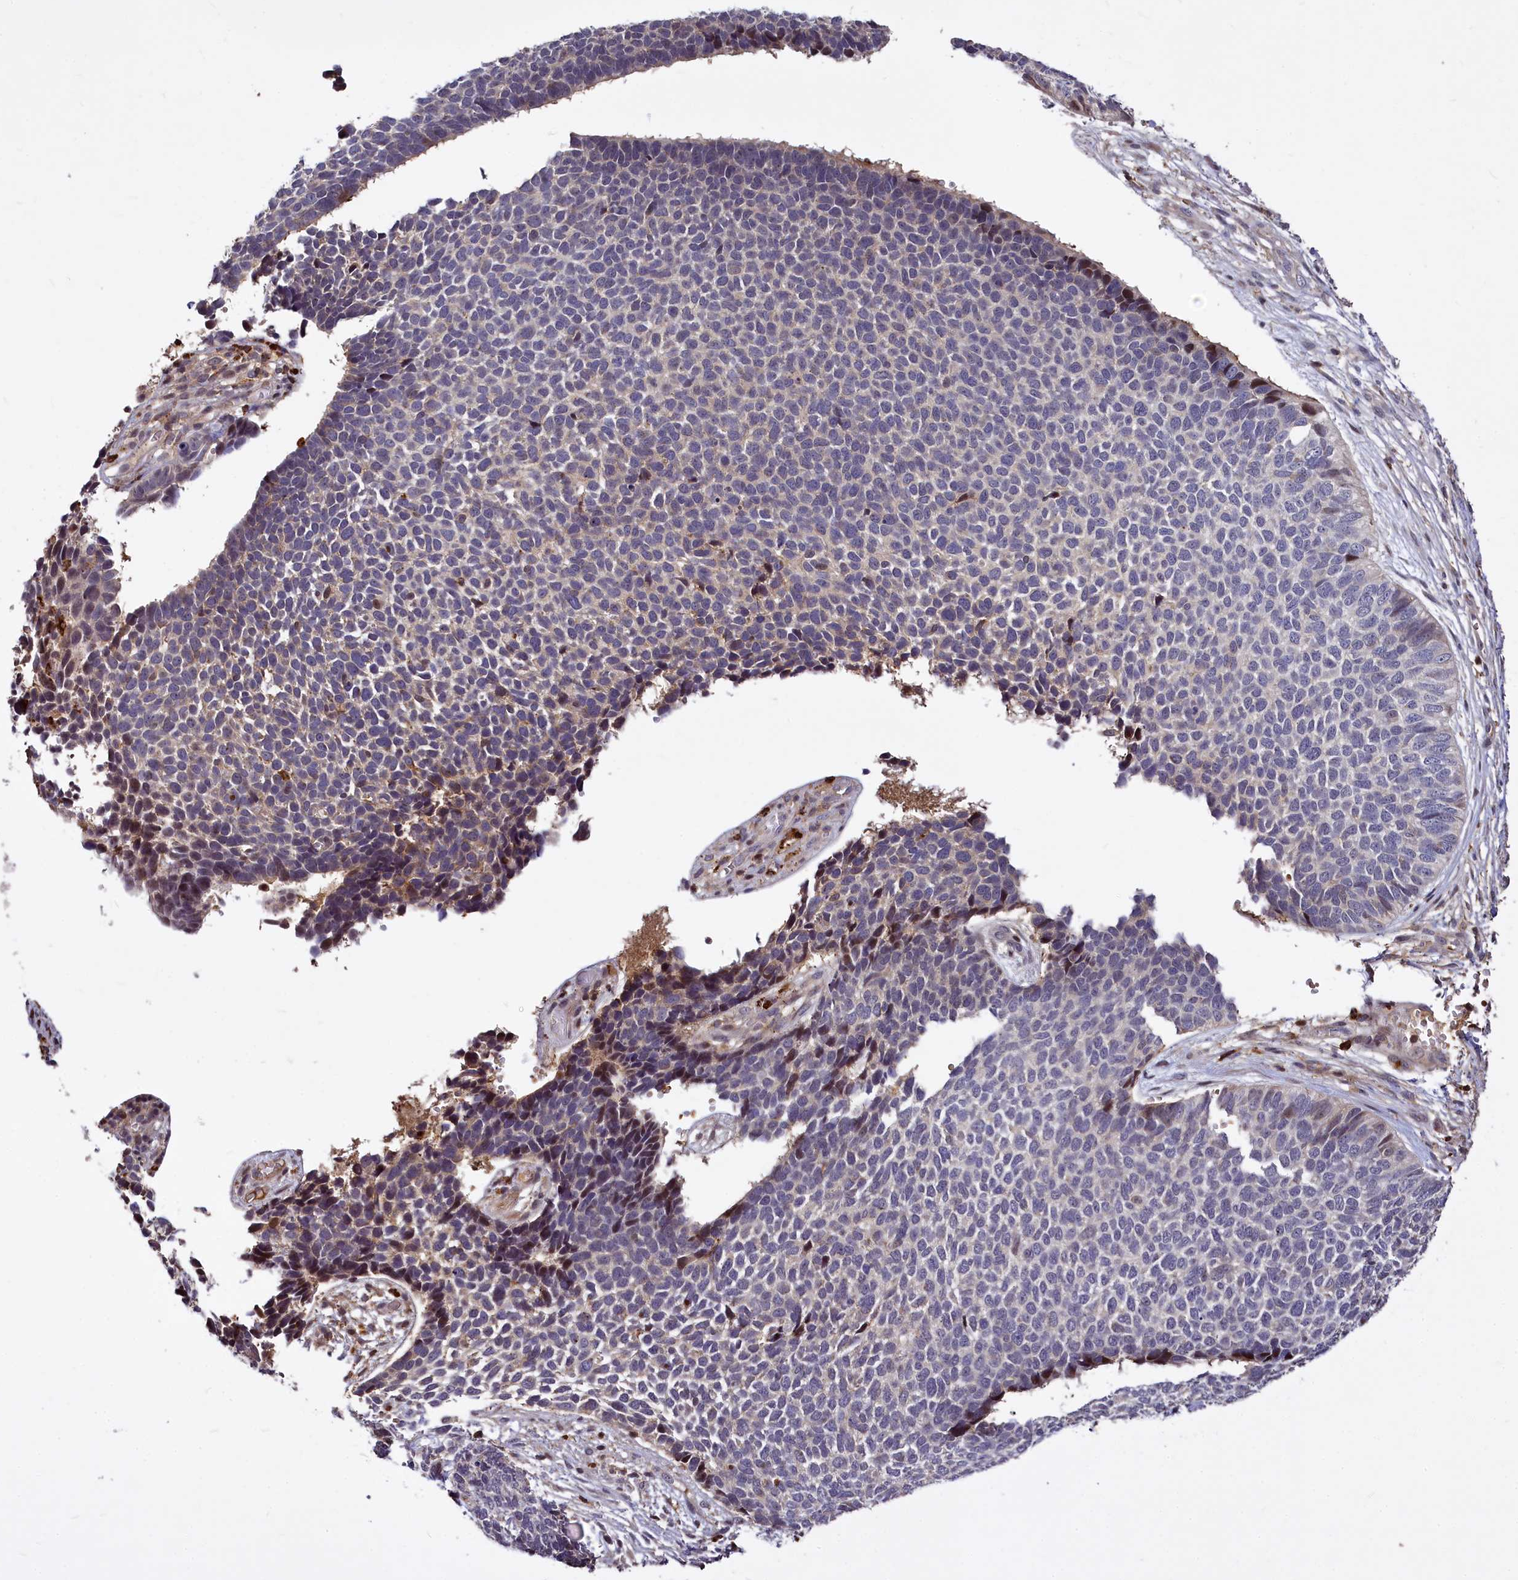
{"staining": {"intensity": "weak", "quantity": "<25%", "location": "cytoplasmic/membranous"}, "tissue": "skin cancer", "cell_type": "Tumor cells", "image_type": "cancer", "snomed": [{"axis": "morphology", "description": "Basal cell carcinoma"}, {"axis": "topography", "description": "Skin"}], "caption": "DAB (3,3'-diaminobenzidine) immunohistochemical staining of human basal cell carcinoma (skin) demonstrates no significant staining in tumor cells. Brightfield microscopy of IHC stained with DAB (3,3'-diaminobenzidine) (brown) and hematoxylin (blue), captured at high magnification.", "gene": "ATG101", "patient": {"sex": "female", "age": 84}}